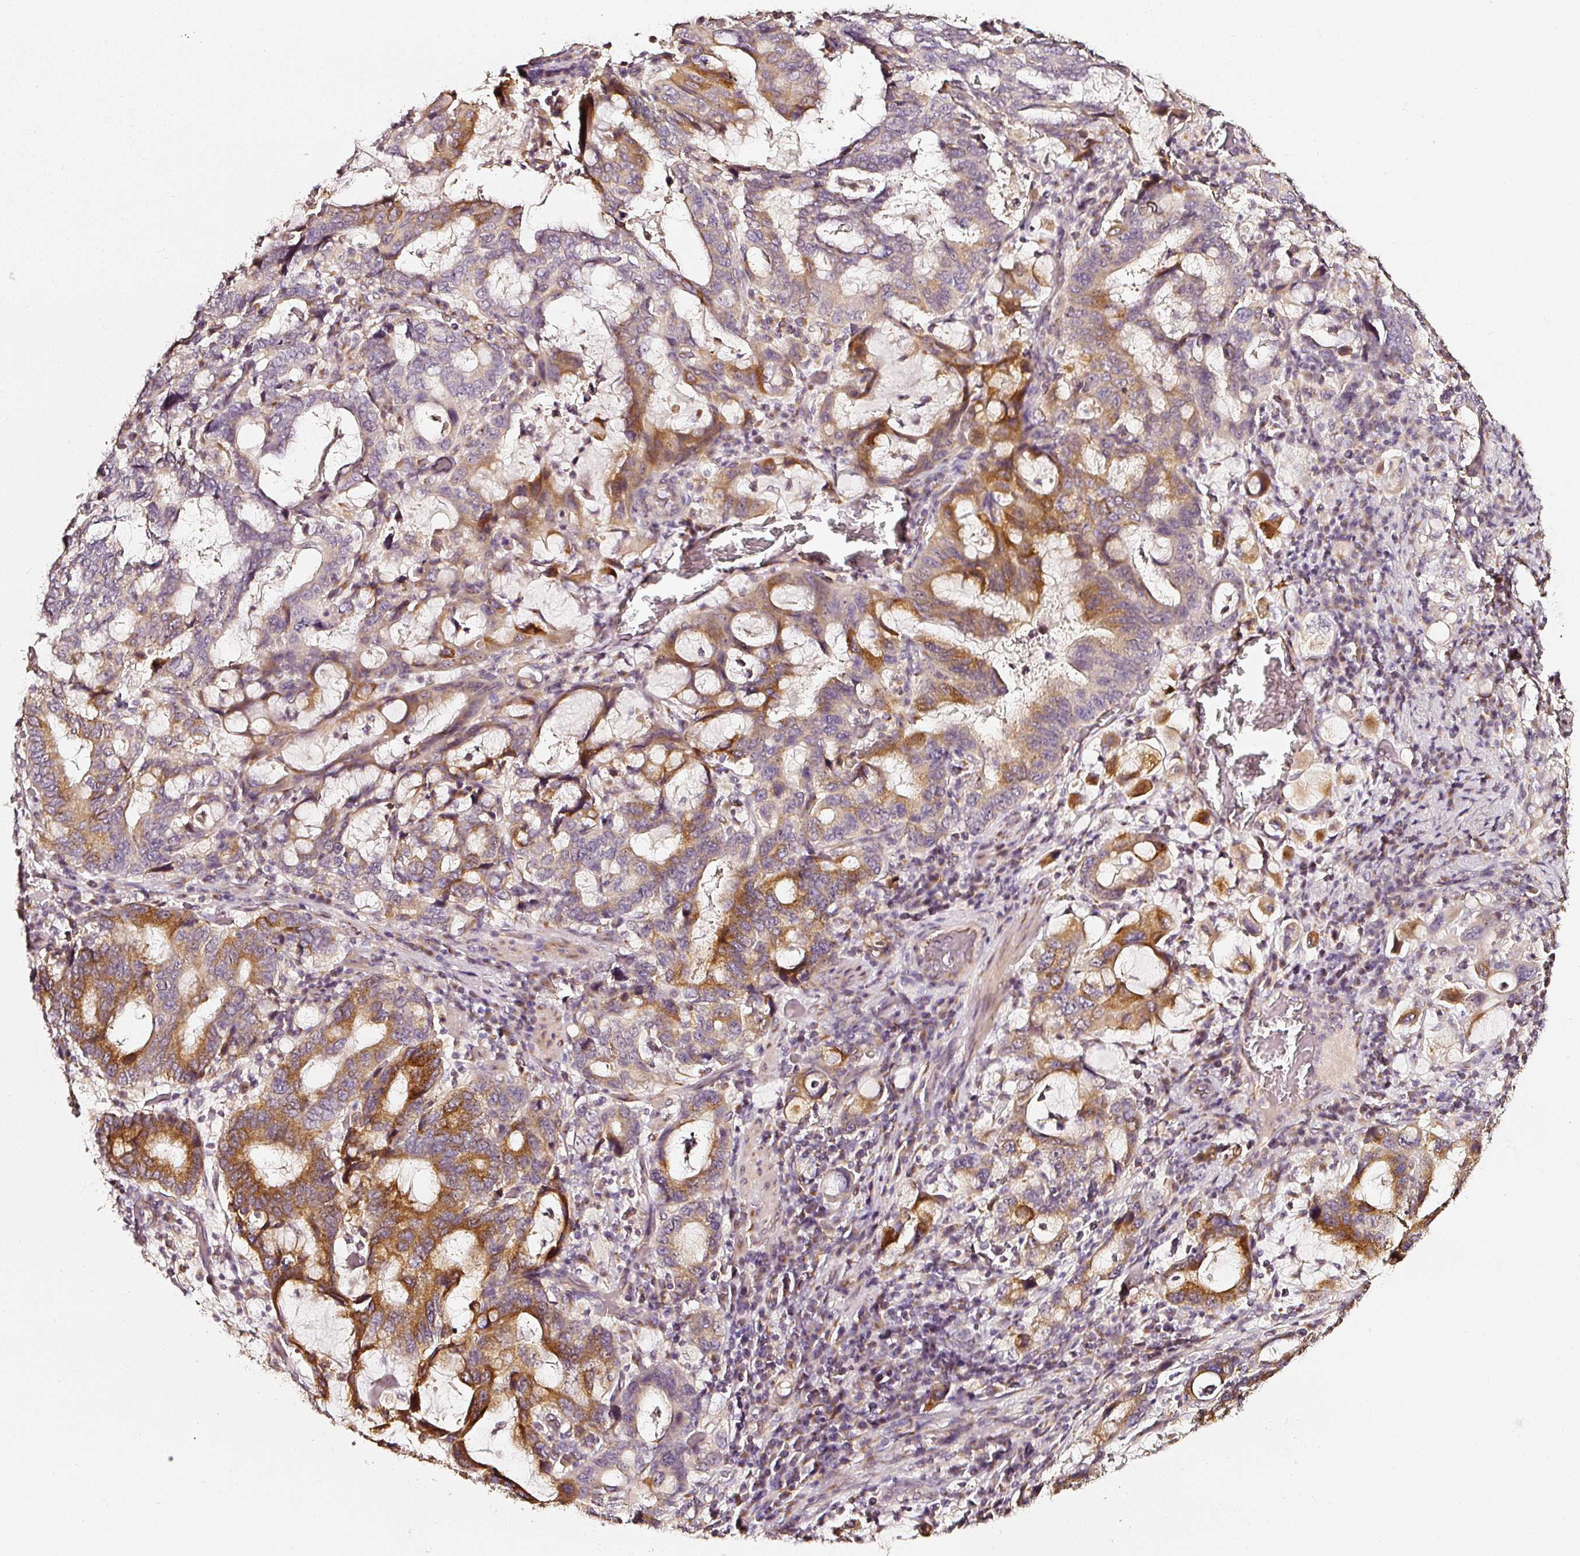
{"staining": {"intensity": "moderate", "quantity": ">75%", "location": "cytoplasmic/membranous"}, "tissue": "stomach cancer", "cell_type": "Tumor cells", "image_type": "cancer", "snomed": [{"axis": "morphology", "description": "Adenocarcinoma, NOS"}, {"axis": "topography", "description": "Stomach, upper"}, {"axis": "topography", "description": "Stomach"}], "caption": "Protein expression by IHC reveals moderate cytoplasmic/membranous positivity in approximately >75% of tumor cells in stomach cancer (adenocarcinoma).", "gene": "NTRK1", "patient": {"sex": "male", "age": 62}}